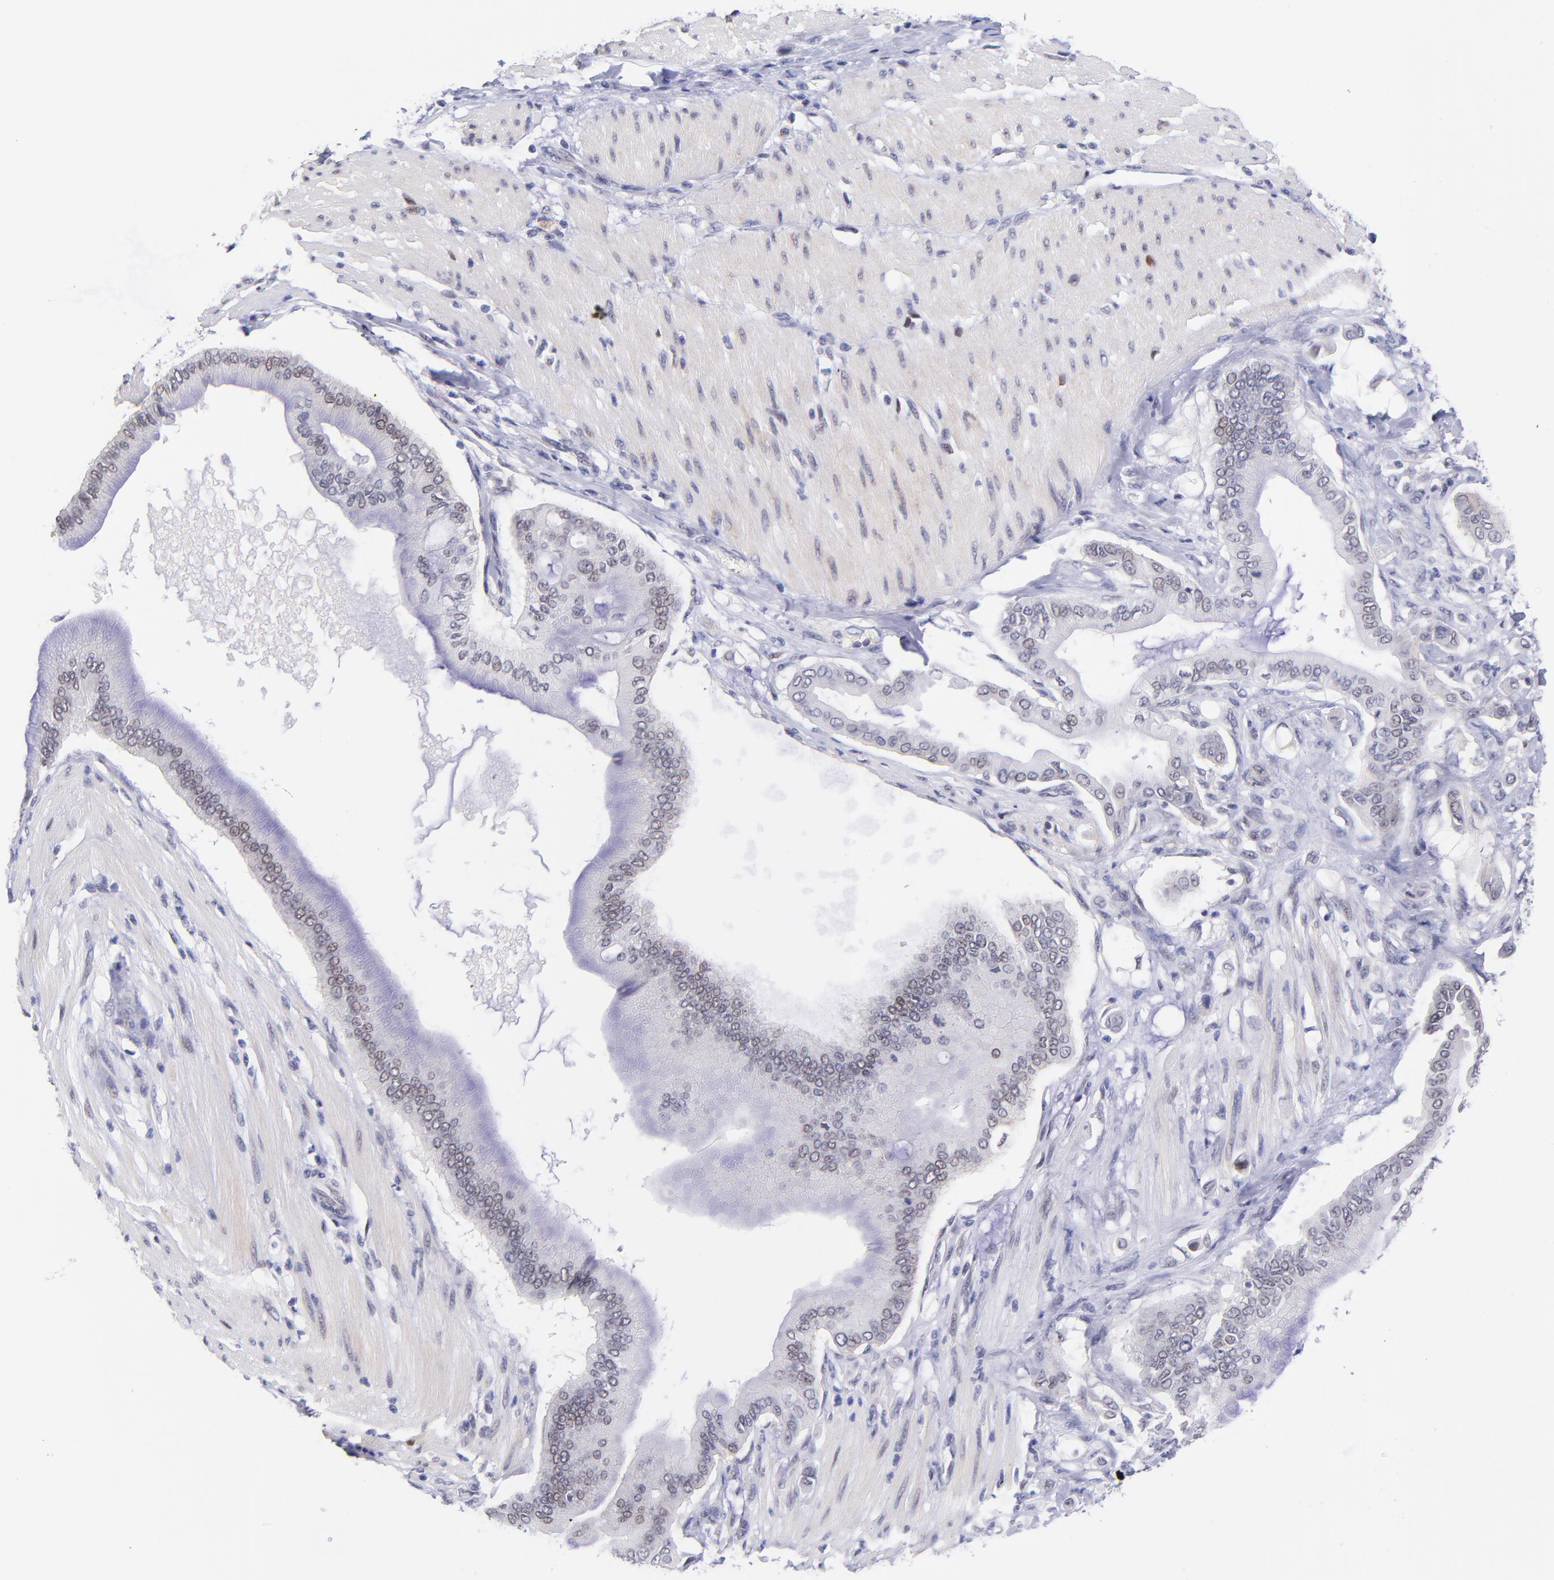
{"staining": {"intensity": "weak", "quantity": "25%-75%", "location": "nuclear"}, "tissue": "pancreatic cancer", "cell_type": "Tumor cells", "image_type": "cancer", "snomed": [{"axis": "morphology", "description": "Adenocarcinoma, NOS"}, {"axis": "morphology", "description": "Adenocarcinoma, metastatic, NOS"}, {"axis": "topography", "description": "Lymph node"}, {"axis": "topography", "description": "Pancreas"}, {"axis": "topography", "description": "Duodenum"}], "caption": "There is low levels of weak nuclear expression in tumor cells of metastatic adenocarcinoma (pancreatic), as demonstrated by immunohistochemical staining (brown color).", "gene": "SOX6", "patient": {"sex": "female", "age": 64}}